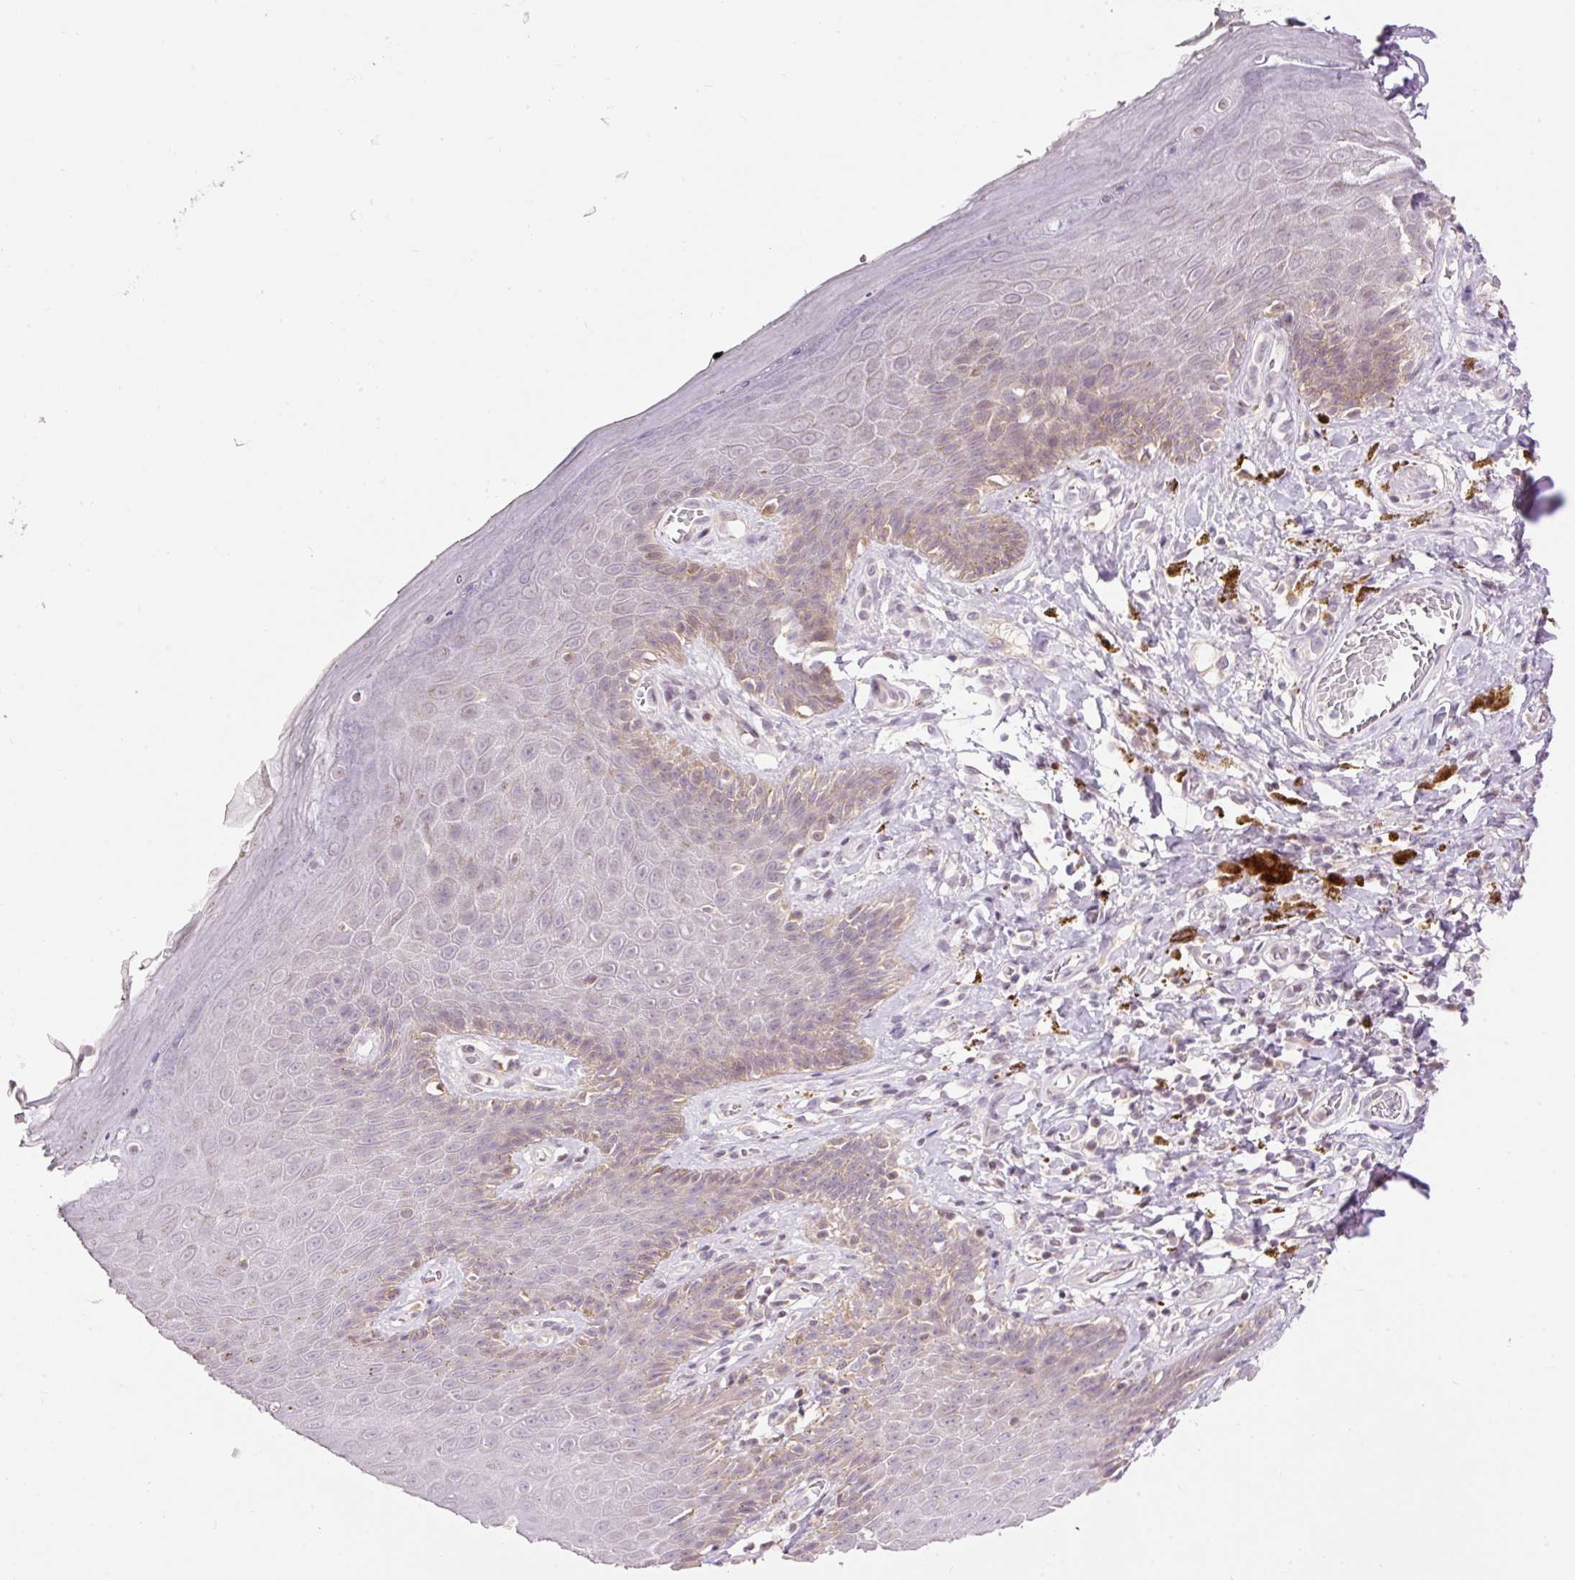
{"staining": {"intensity": "weak", "quantity": "<25%", "location": "cytoplasmic/membranous"}, "tissue": "skin", "cell_type": "Epidermal cells", "image_type": "normal", "snomed": [{"axis": "morphology", "description": "Normal tissue, NOS"}, {"axis": "topography", "description": "Anal"}, {"axis": "topography", "description": "Peripheral nerve tissue"}], "caption": "This is a micrograph of immunohistochemistry (IHC) staining of normal skin, which shows no staining in epidermal cells. Nuclei are stained in blue.", "gene": "ABHD11", "patient": {"sex": "male", "age": 53}}